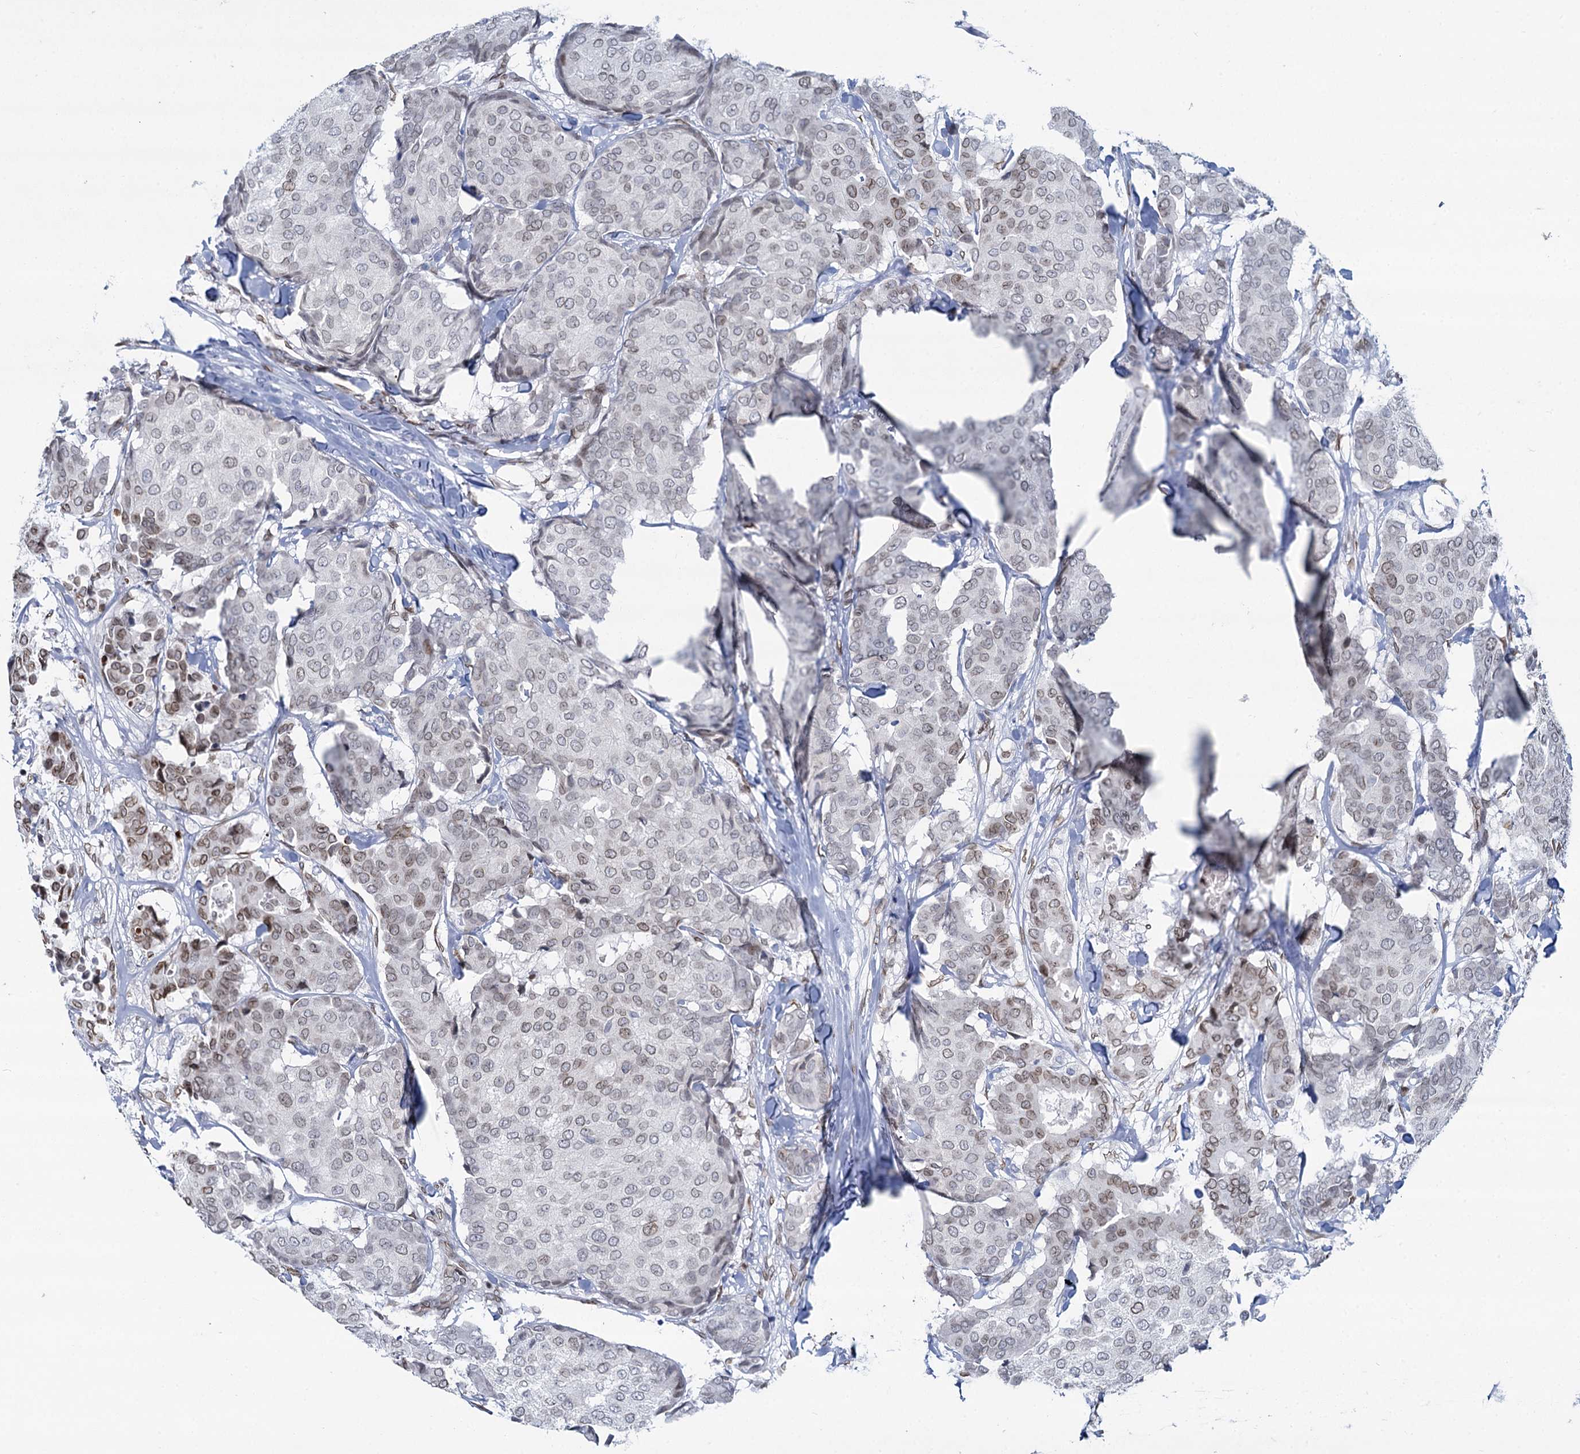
{"staining": {"intensity": "weak", "quantity": ">75%", "location": "cytoplasmic/membranous,nuclear"}, "tissue": "breast cancer", "cell_type": "Tumor cells", "image_type": "cancer", "snomed": [{"axis": "morphology", "description": "Duct carcinoma"}, {"axis": "topography", "description": "Breast"}], "caption": "Invasive ductal carcinoma (breast) was stained to show a protein in brown. There is low levels of weak cytoplasmic/membranous and nuclear expression in approximately >75% of tumor cells.", "gene": "PRSS35", "patient": {"sex": "female", "age": 75}}